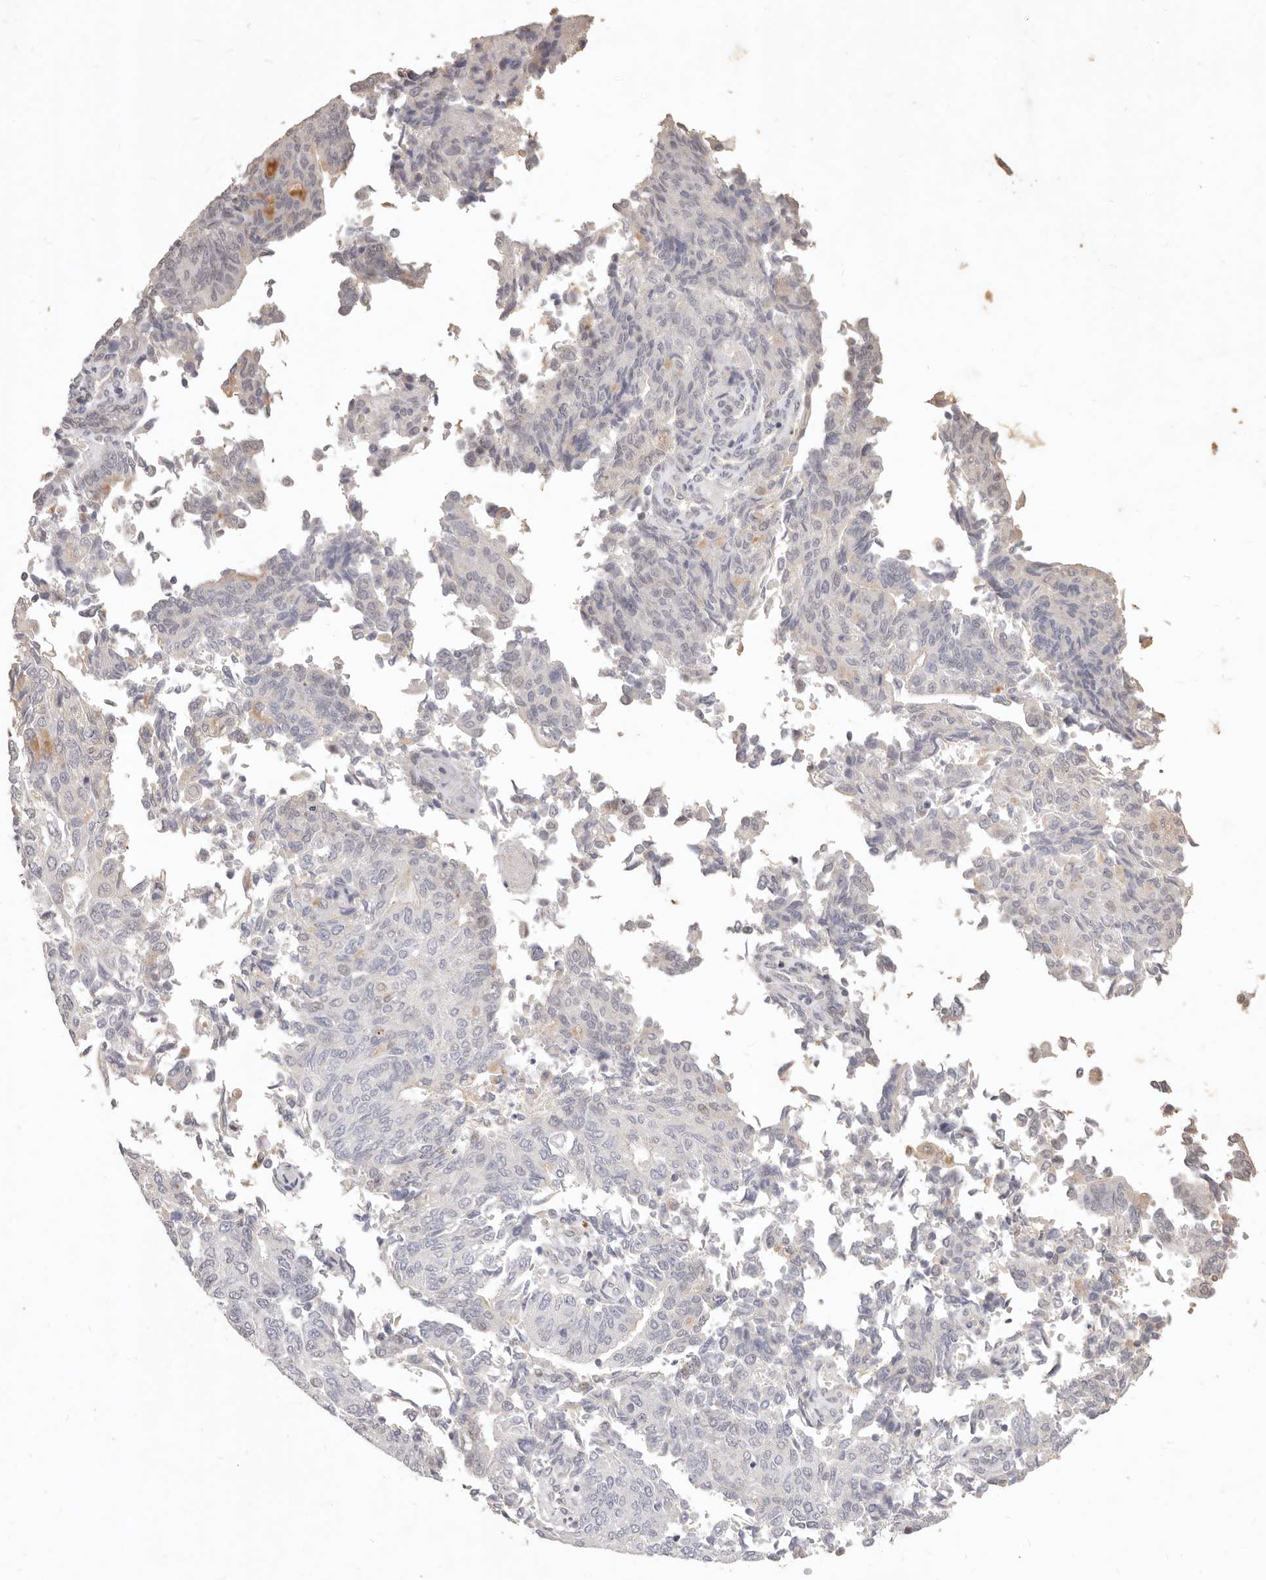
{"staining": {"intensity": "negative", "quantity": "none", "location": "none"}, "tissue": "endometrial cancer", "cell_type": "Tumor cells", "image_type": "cancer", "snomed": [{"axis": "morphology", "description": "Adenocarcinoma, NOS"}, {"axis": "topography", "description": "Endometrium"}], "caption": "This is an immunohistochemistry (IHC) image of human endometrial cancer. There is no positivity in tumor cells.", "gene": "KIF9", "patient": {"sex": "female", "age": 80}}